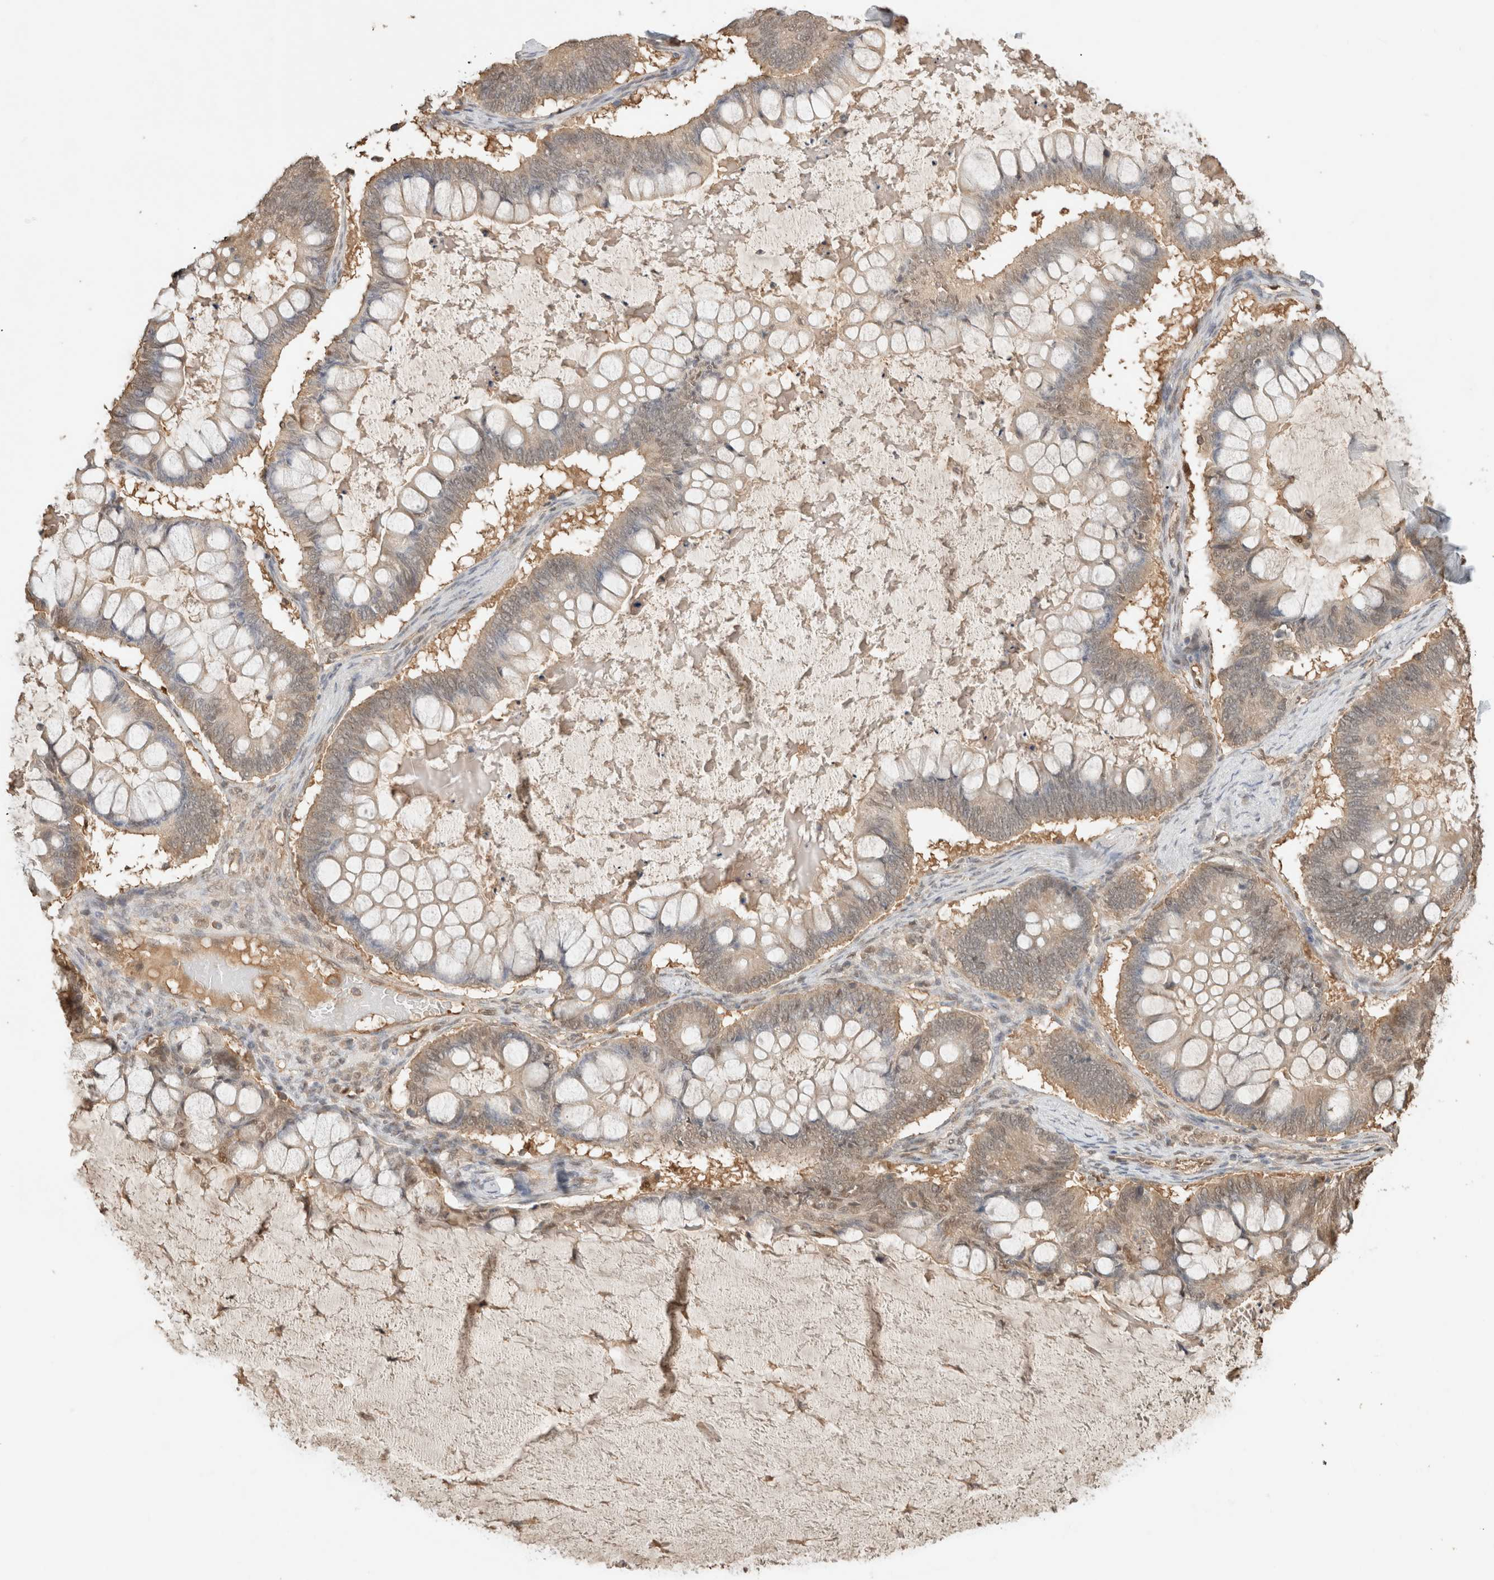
{"staining": {"intensity": "weak", "quantity": "25%-75%", "location": "nuclear"}, "tissue": "ovarian cancer", "cell_type": "Tumor cells", "image_type": "cancer", "snomed": [{"axis": "morphology", "description": "Cystadenocarcinoma, mucinous, NOS"}, {"axis": "topography", "description": "Ovary"}], "caption": "Tumor cells demonstrate low levels of weak nuclear staining in about 25%-75% of cells in human ovarian cancer.", "gene": "YWHAH", "patient": {"sex": "female", "age": 61}}